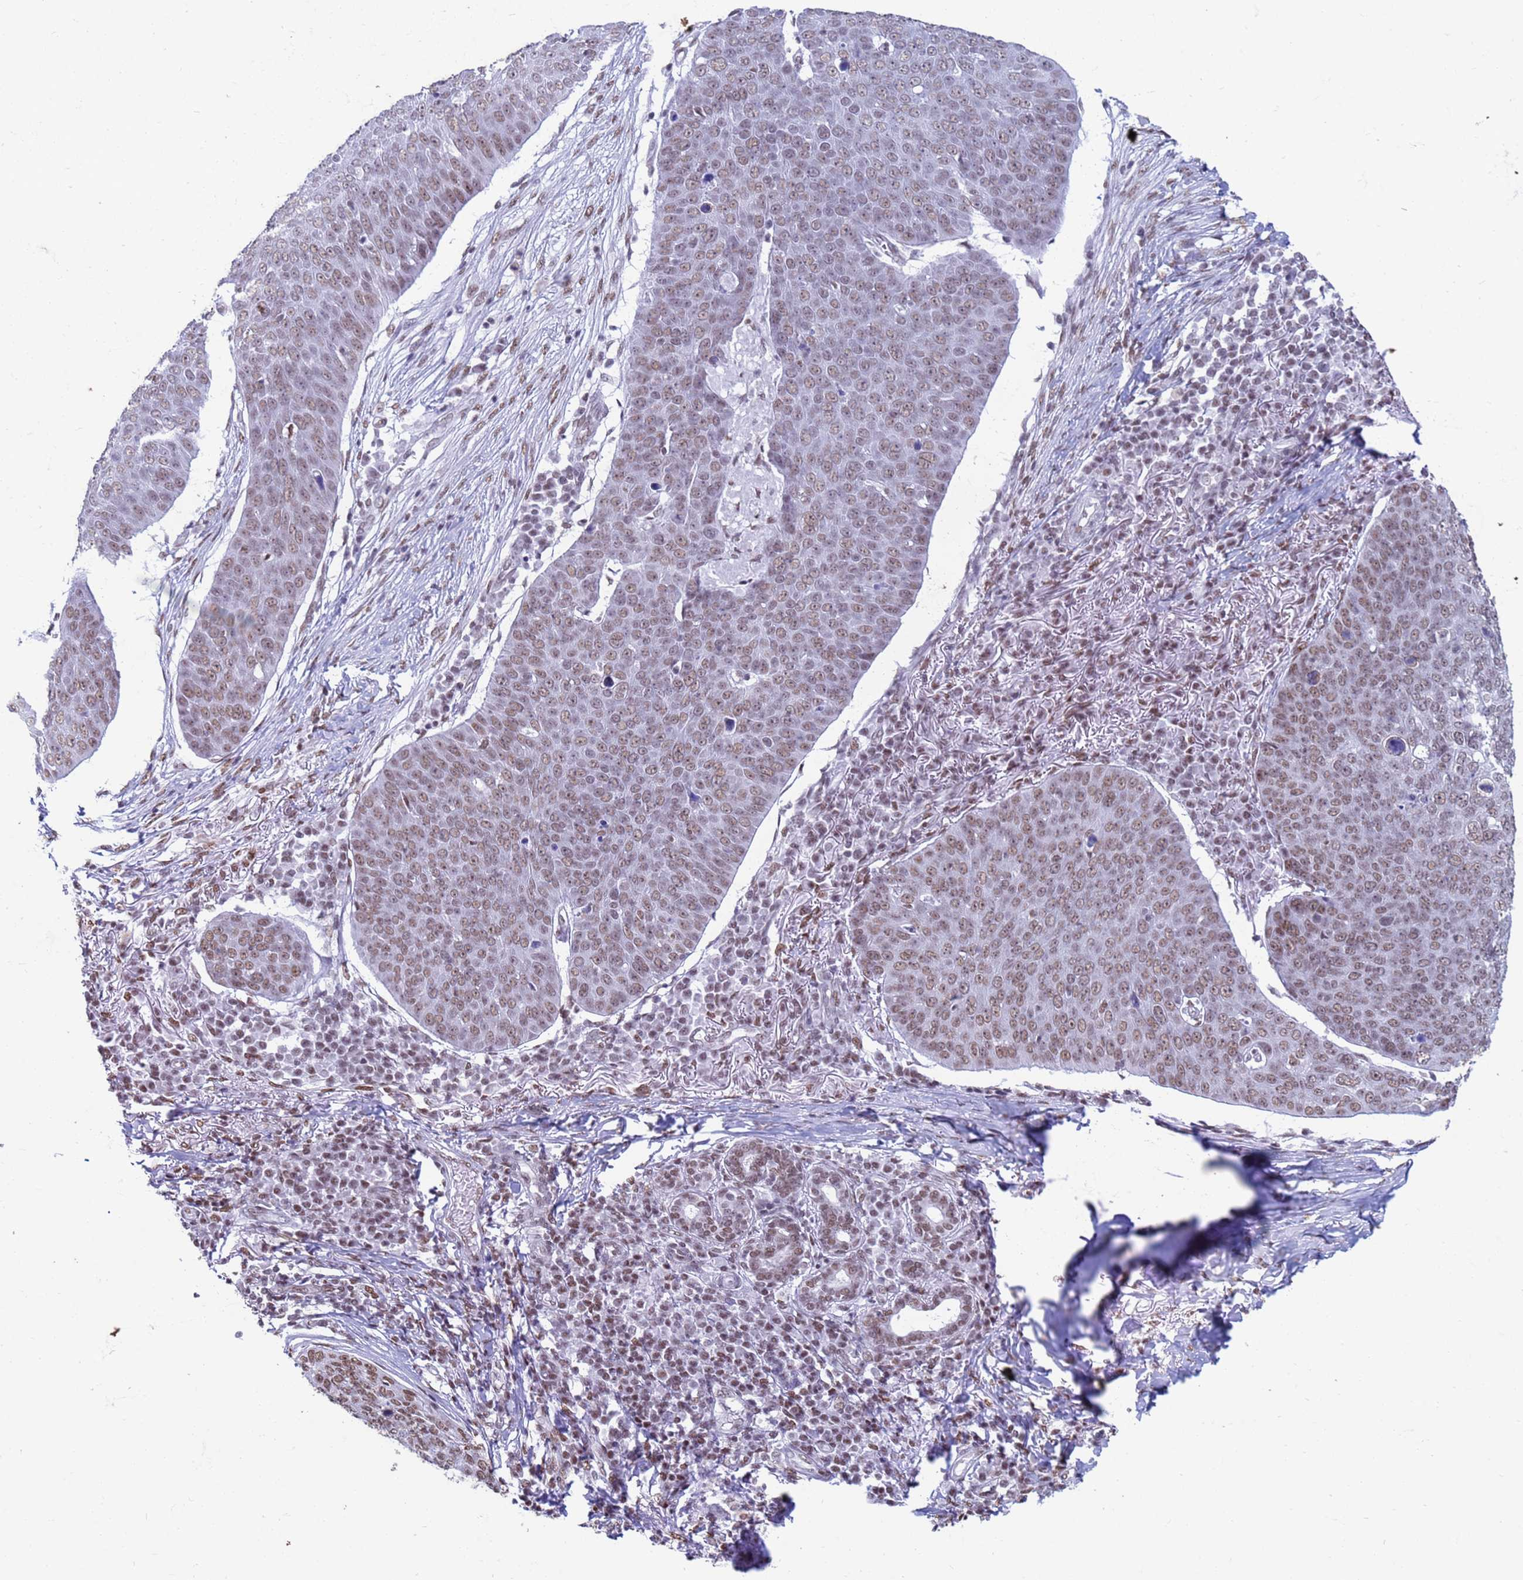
{"staining": {"intensity": "moderate", "quantity": ">75%", "location": "nuclear"}, "tissue": "skin cancer", "cell_type": "Tumor cells", "image_type": "cancer", "snomed": [{"axis": "morphology", "description": "Squamous cell carcinoma, NOS"}, {"axis": "topography", "description": "Skin"}], "caption": "Human skin squamous cell carcinoma stained for a protein (brown) demonstrates moderate nuclear positive staining in approximately >75% of tumor cells.", "gene": "FAM170B", "patient": {"sex": "male", "age": 71}}